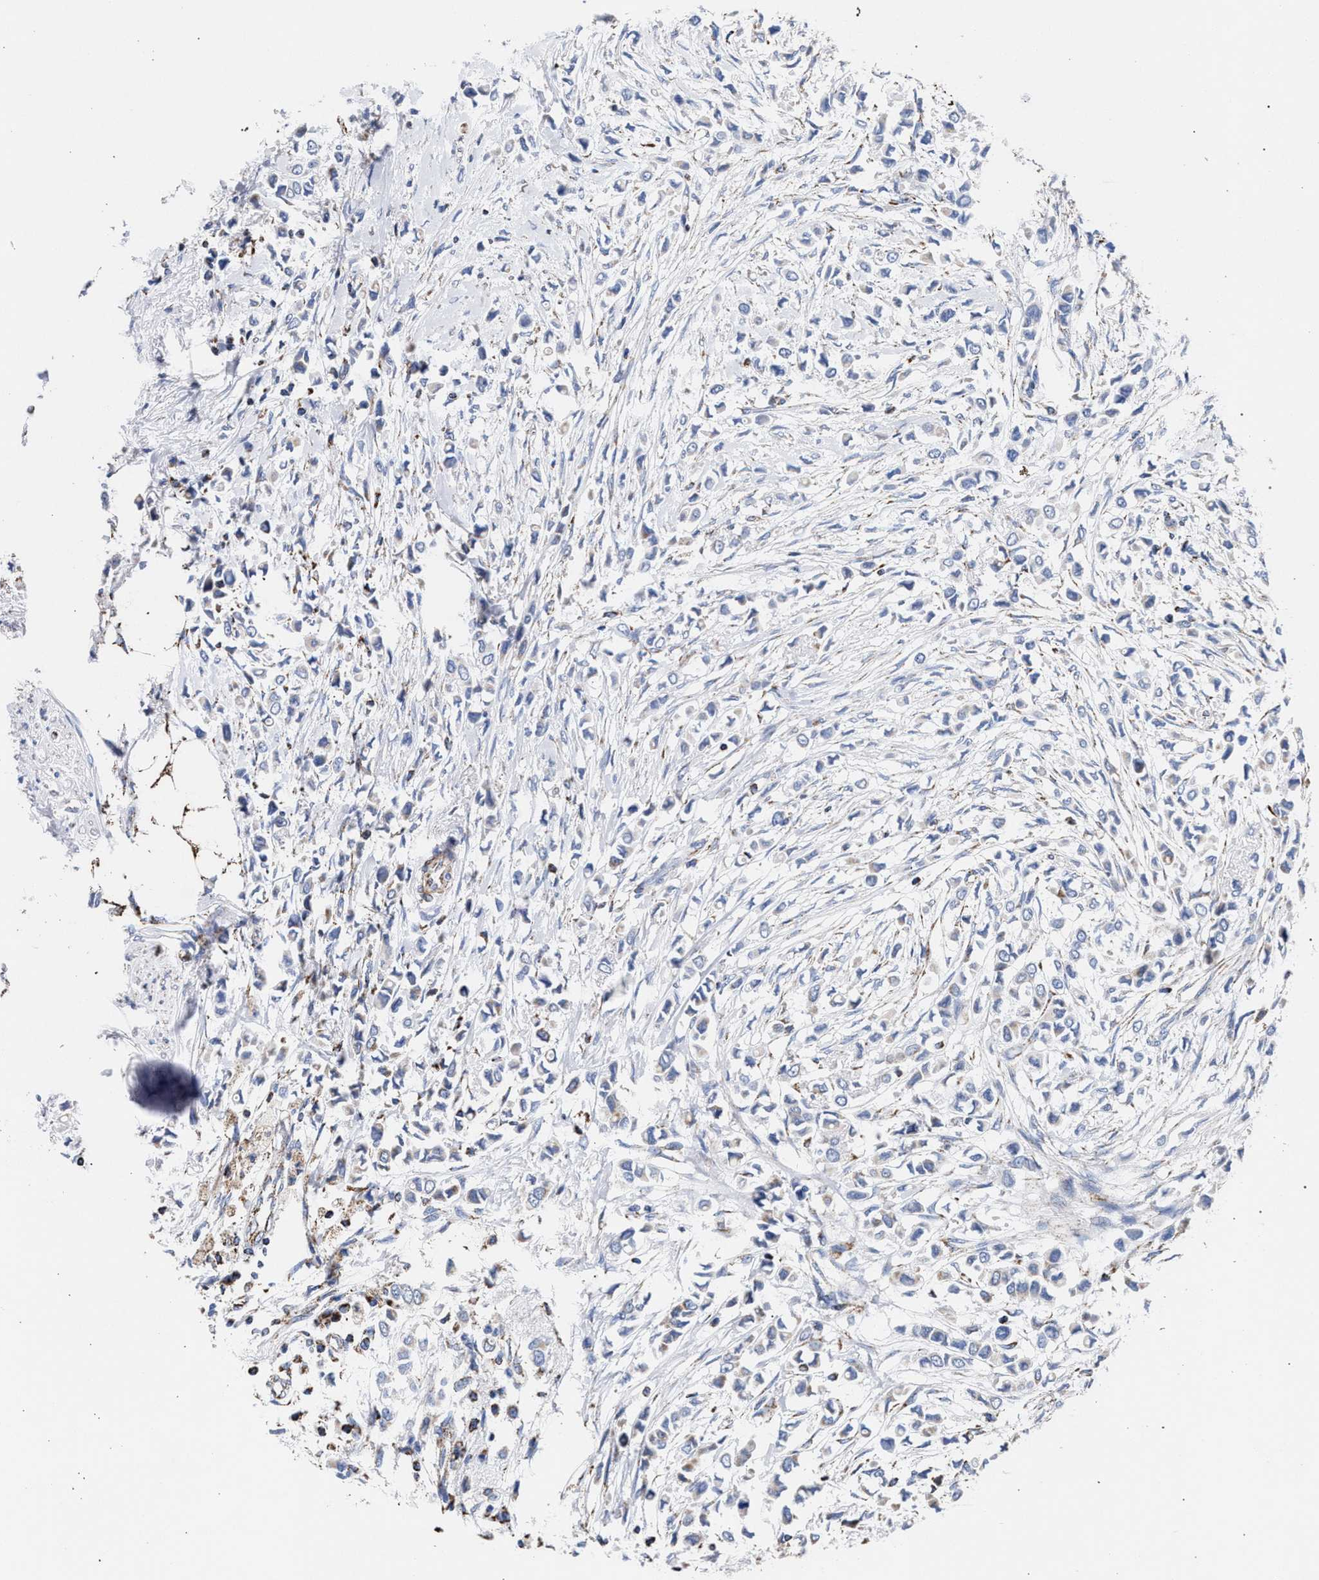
{"staining": {"intensity": "negative", "quantity": "none", "location": "none"}, "tissue": "breast cancer", "cell_type": "Tumor cells", "image_type": "cancer", "snomed": [{"axis": "morphology", "description": "Lobular carcinoma"}, {"axis": "topography", "description": "Breast"}], "caption": "Immunohistochemistry (IHC) image of neoplastic tissue: lobular carcinoma (breast) stained with DAB exhibits no significant protein positivity in tumor cells. (DAB immunohistochemistry, high magnification).", "gene": "ACADS", "patient": {"sex": "female", "age": 51}}